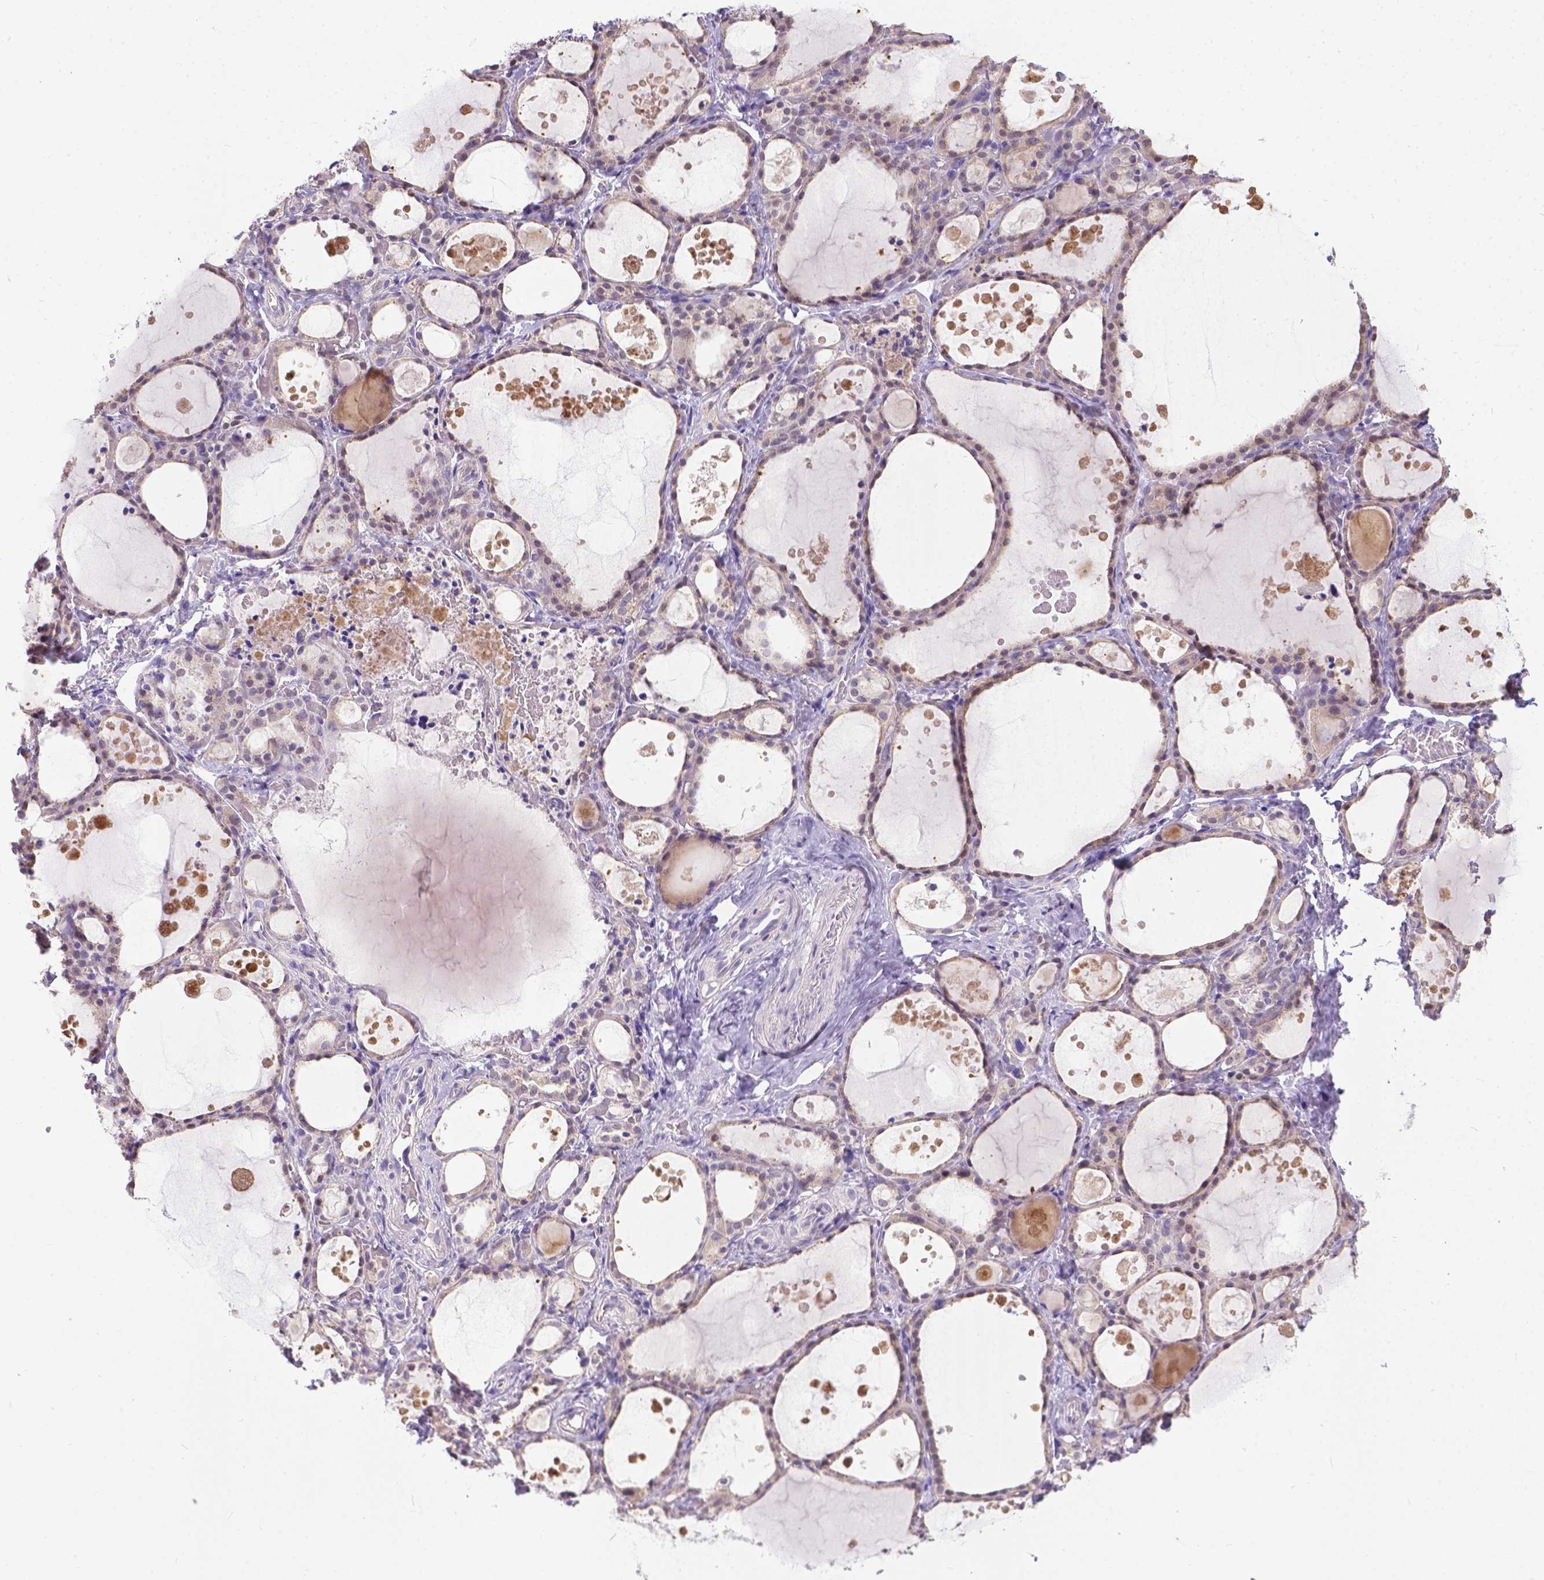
{"staining": {"intensity": "negative", "quantity": "none", "location": "none"}, "tissue": "thyroid gland", "cell_type": "Glandular cells", "image_type": "normal", "snomed": [{"axis": "morphology", "description": "Normal tissue, NOS"}, {"axis": "topography", "description": "Thyroid gland"}], "caption": "Immunohistochemical staining of unremarkable human thyroid gland displays no significant expression in glandular cells.", "gene": "TTLL6", "patient": {"sex": "male", "age": 68}}